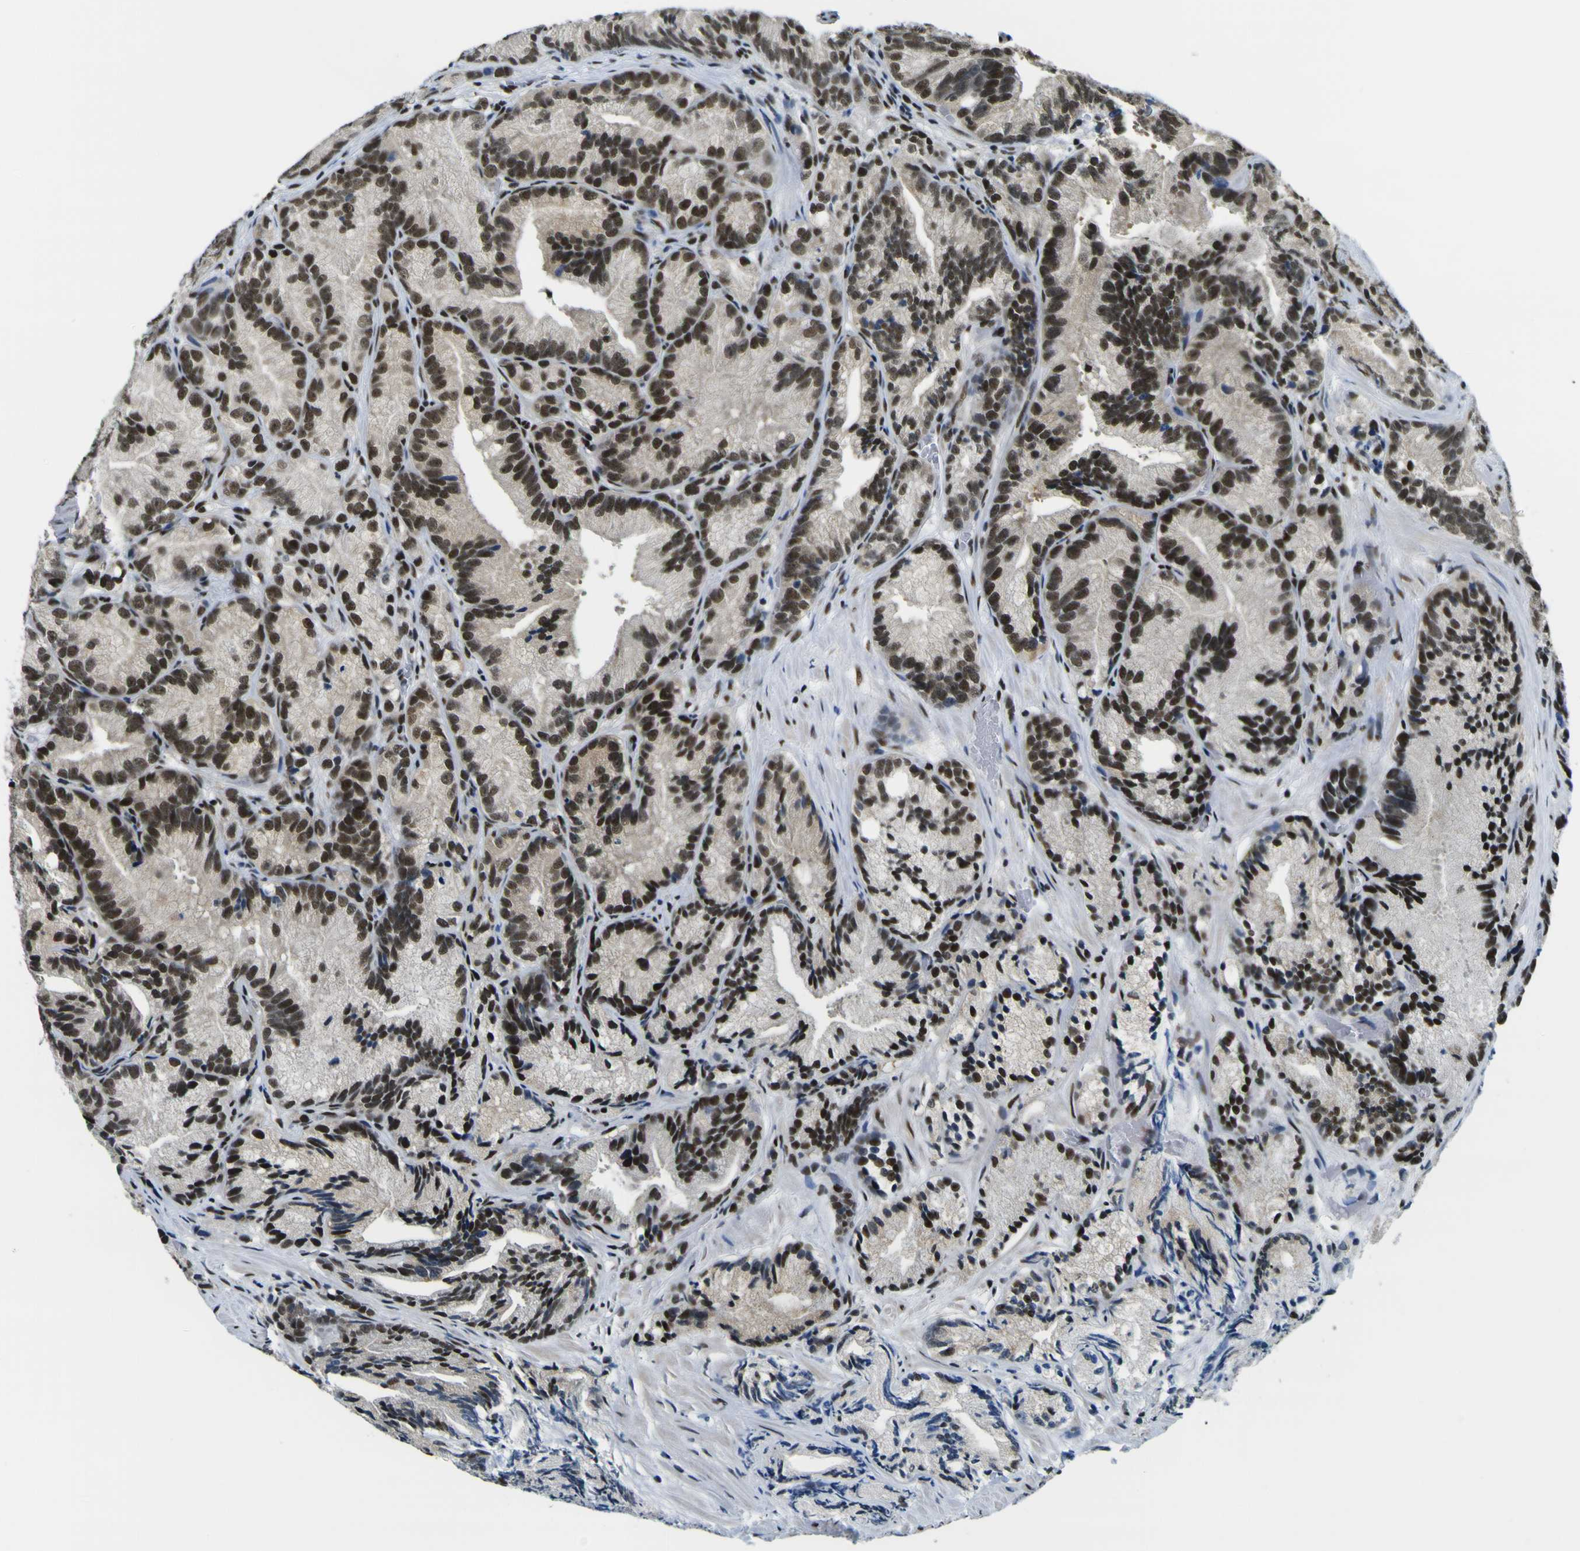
{"staining": {"intensity": "strong", "quantity": ">75%", "location": "nuclear"}, "tissue": "prostate cancer", "cell_type": "Tumor cells", "image_type": "cancer", "snomed": [{"axis": "morphology", "description": "Adenocarcinoma, Low grade"}, {"axis": "topography", "description": "Prostate"}], "caption": "IHC photomicrograph of neoplastic tissue: human prostate cancer (low-grade adenocarcinoma) stained using immunohistochemistry (IHC) shows high levels of strong protein expression localized specifically in the nuclear of tumor cells, appearing as a nuclear brown color.", "gene": "SP1", "patient": {"sex": "male", "age": 89}}